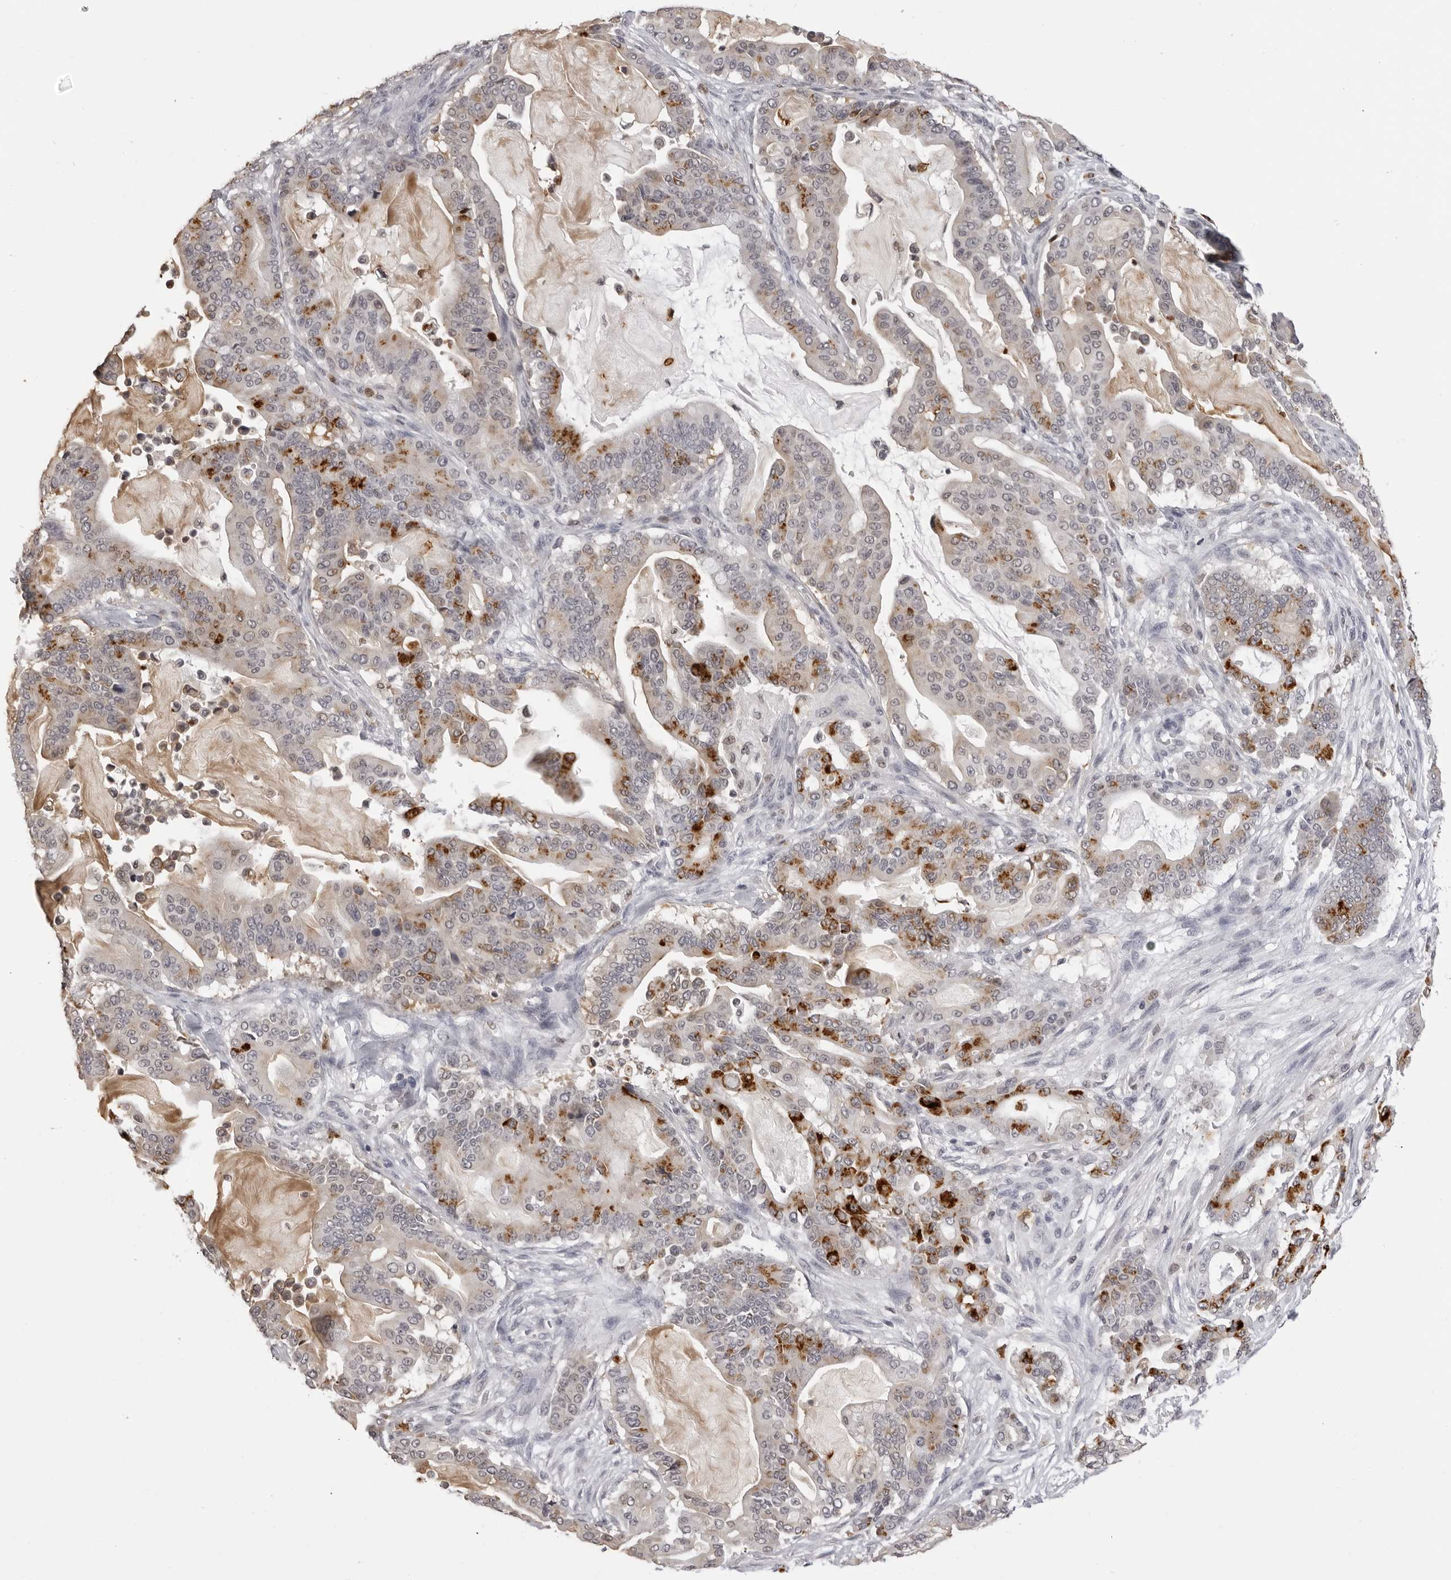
{"staining": {"intensity": "strong", "quantity": "<25%", "location": "cytoplasmic/membranous"}, "tissue": "pancreatic cancer", "cell_type": "Tumor cells", "image_type": "cancer", "snomed": [{"axis": "morphology", "description": "Adenocarcinoma, NOS"}, {"axis": "topography", "description": "Pancreas"}], "caption": "Protein expression analysis of human adenocarcinoma (pancreatic) reveals strong cytoplasmic/membranous staining in about <25% of tumor cells.", "gene": "IL31", "patient": {"sex": "male", "age": 63}}